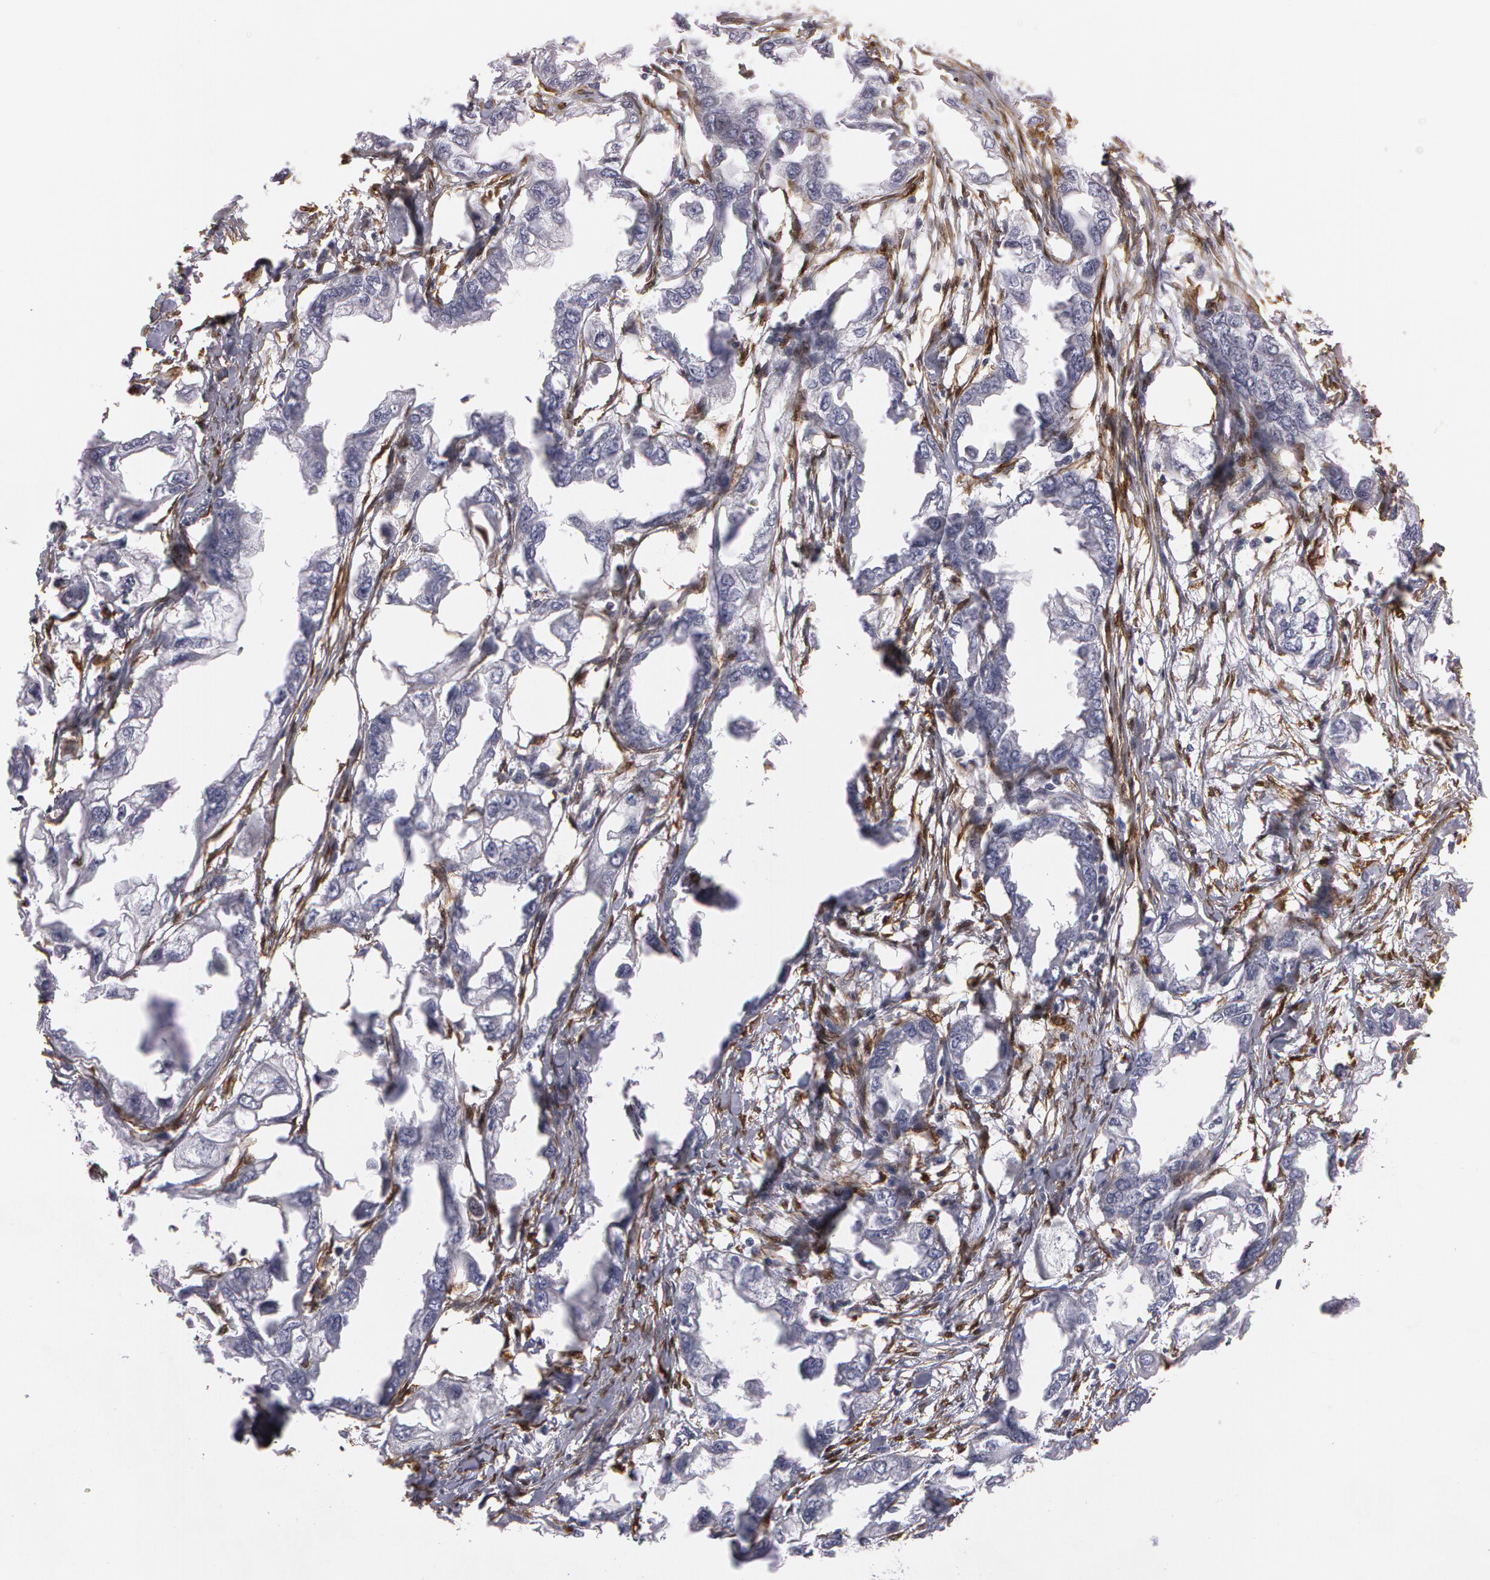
{"staining": {"intensity": "negative", "quantity": "none", "location": "none"}, "tissue": "endometrial cancer", "cell_type": "Tumor cells", "image_type": "cancer", "snomed": [{"axis": "morphology", "description": "Adenocarcinoma, NOS"}, {"axis": "topography", "description": "Endometrium"}], "caption": "The immunohistochemistry (IHC) micrograph has no significant expression in tumor cells of adenocarcinoma (endometrial) tissue.", "gene": "TAGLN", "patient": {"sex": "female", "age": 67}}